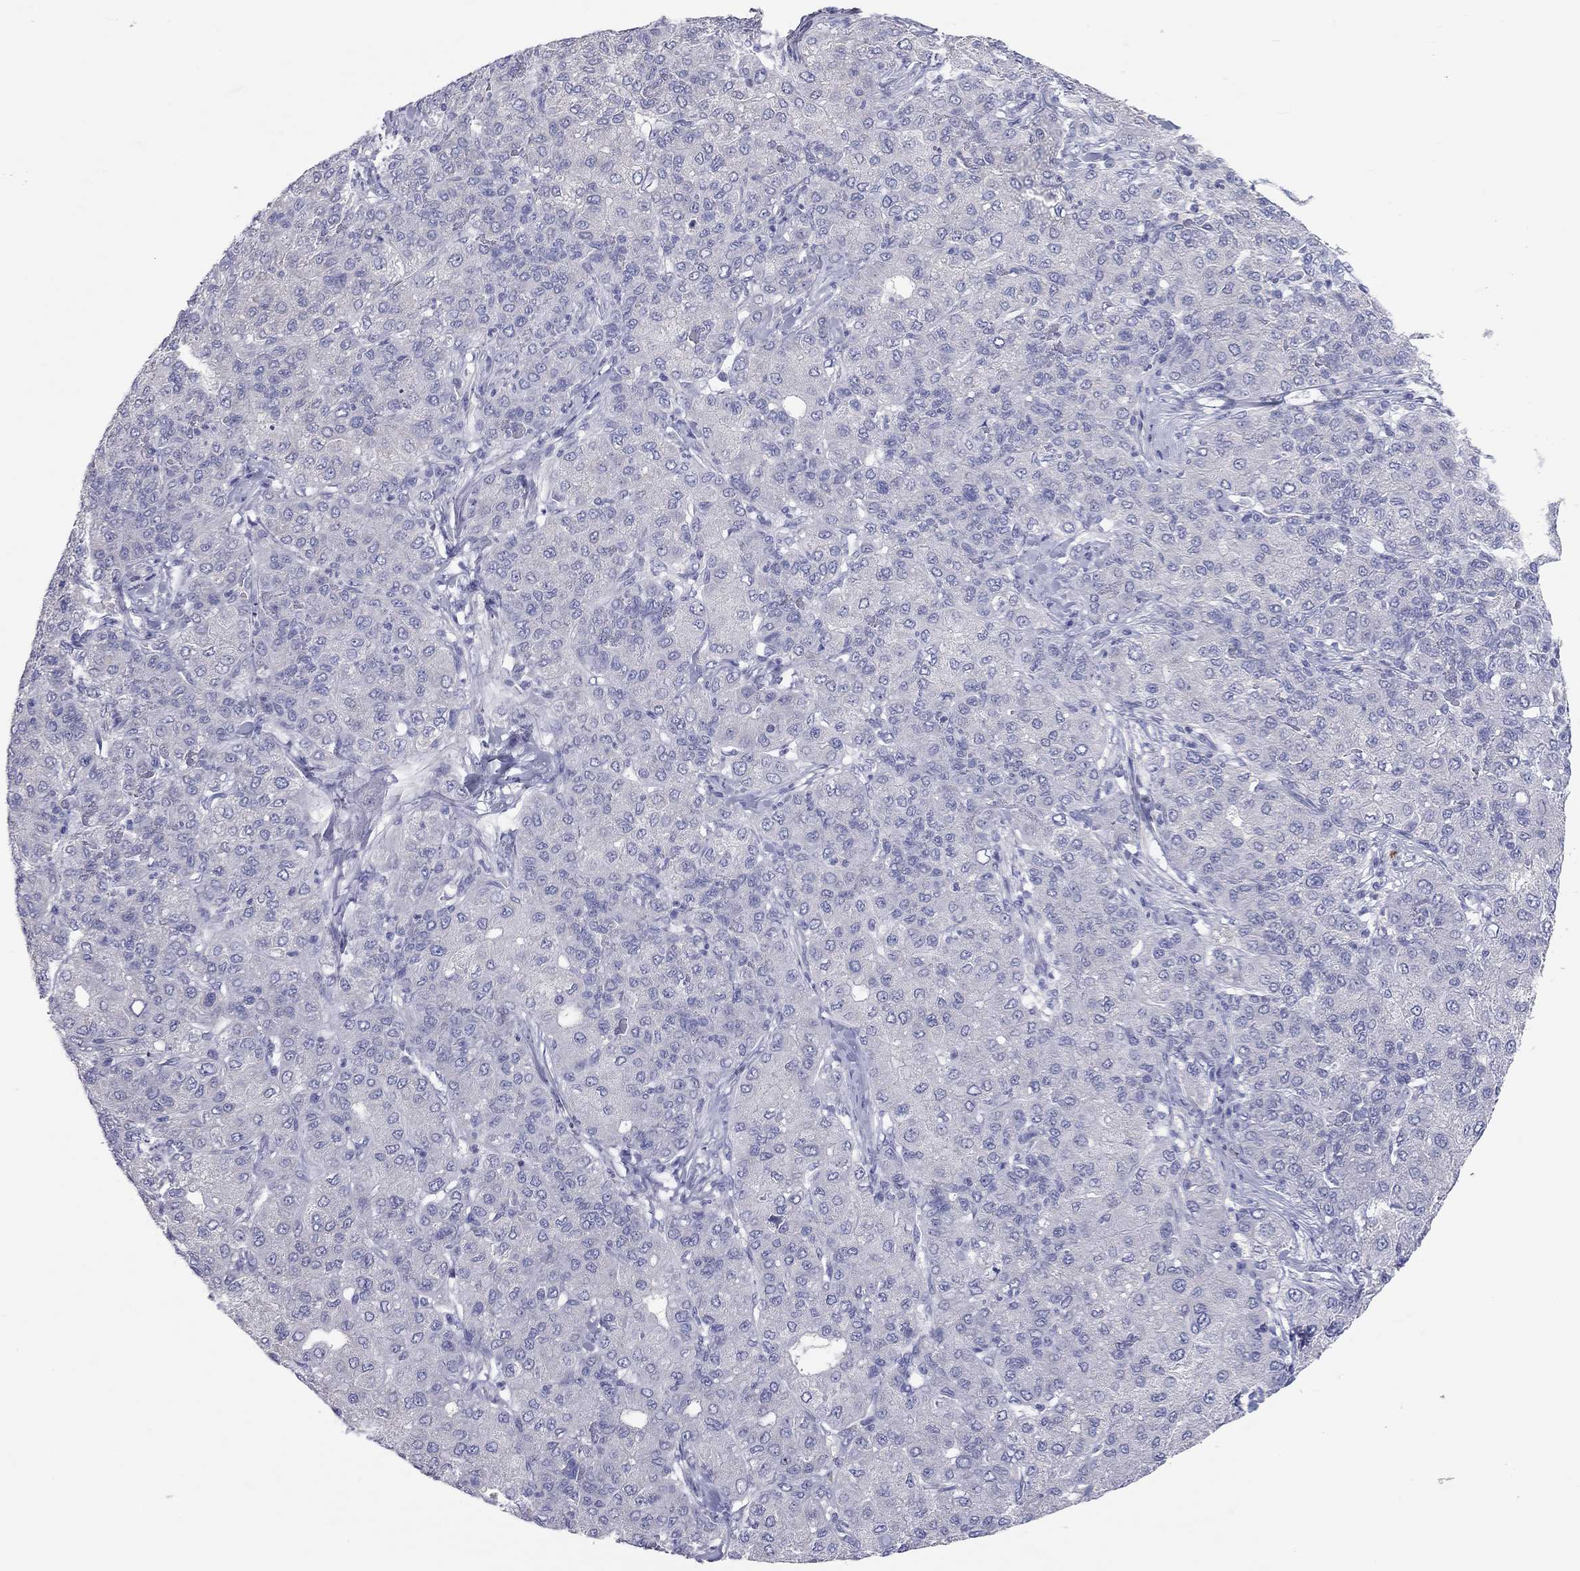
{"staining": {"intensity": "negative", "quantity": "none", "location": "none"}, "tissue": "liver cancer", "cell_type": "Tumor cells", "image_type": "cancer", "snomed": [{"axis": "morphology", "description": "Carcinoma, Hepatocellular, NOS"}, {"axis": "topography", "description": "Liver"}], "caption": "Micrograph shows no significant protein staining in tumor cells of liver cancer (hepatocellular carcinoma). The staining is performed using DAB (3,3'-diaminobenzidine) brown chromogen with nuclei counter-stained in using hematoxylin.", "gene": "ST7L", "patient": {"sex": "male", "age": 65}}